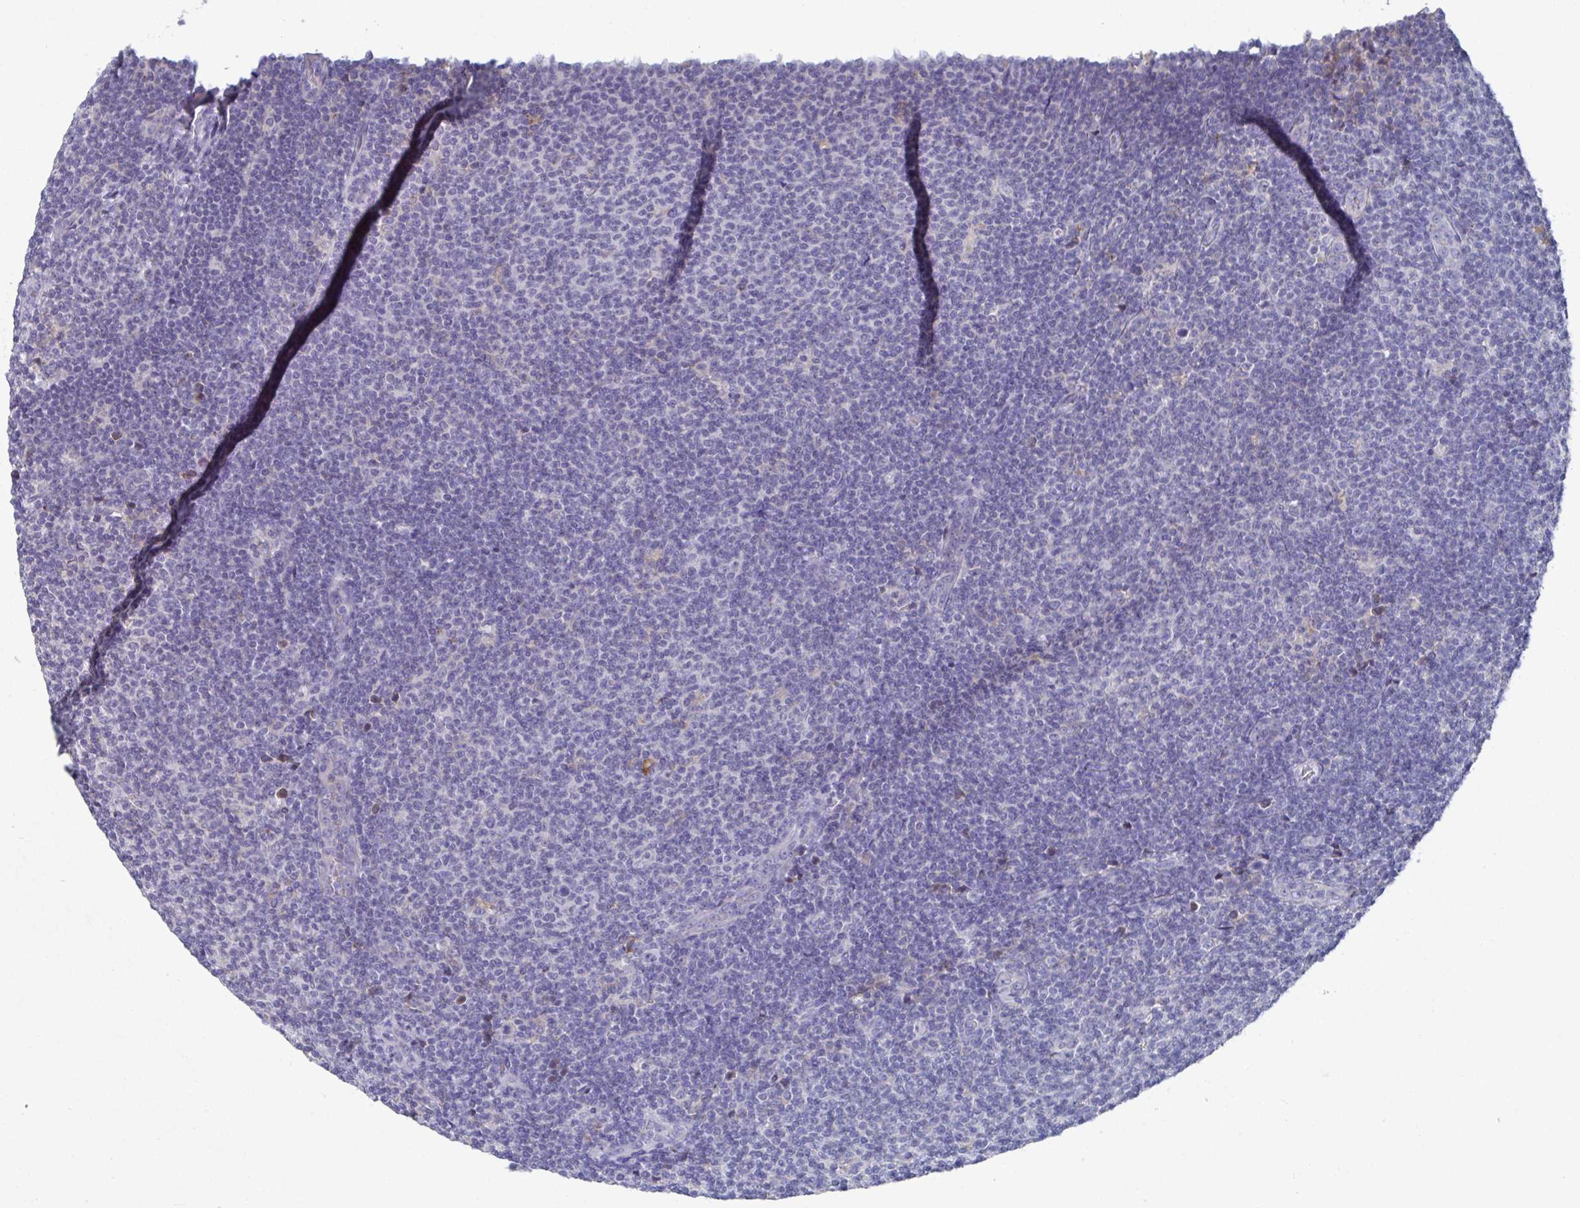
{"staining": {"intensity": "negative", "quantity": "none", "location": "none"}, "tissue": "lymphoma", "cell_type": "Tumor cells", "image_type": "cancer", "snomed": [{"axis": "morphology", "description": "Malignant lymphoma, non-Hodgkin's type, Low grade"}, {"axis": "topography", "description": "Lymph node"}], "caption": "This is an immunohistochemistry (IHC) histopathology image of malignant lymphoma, non-Hodgkin's type (low-grade). There is no positivity in tumor cells.", "gene": "TAS2R39", "patient": {"sex": "male", "age": 66}}